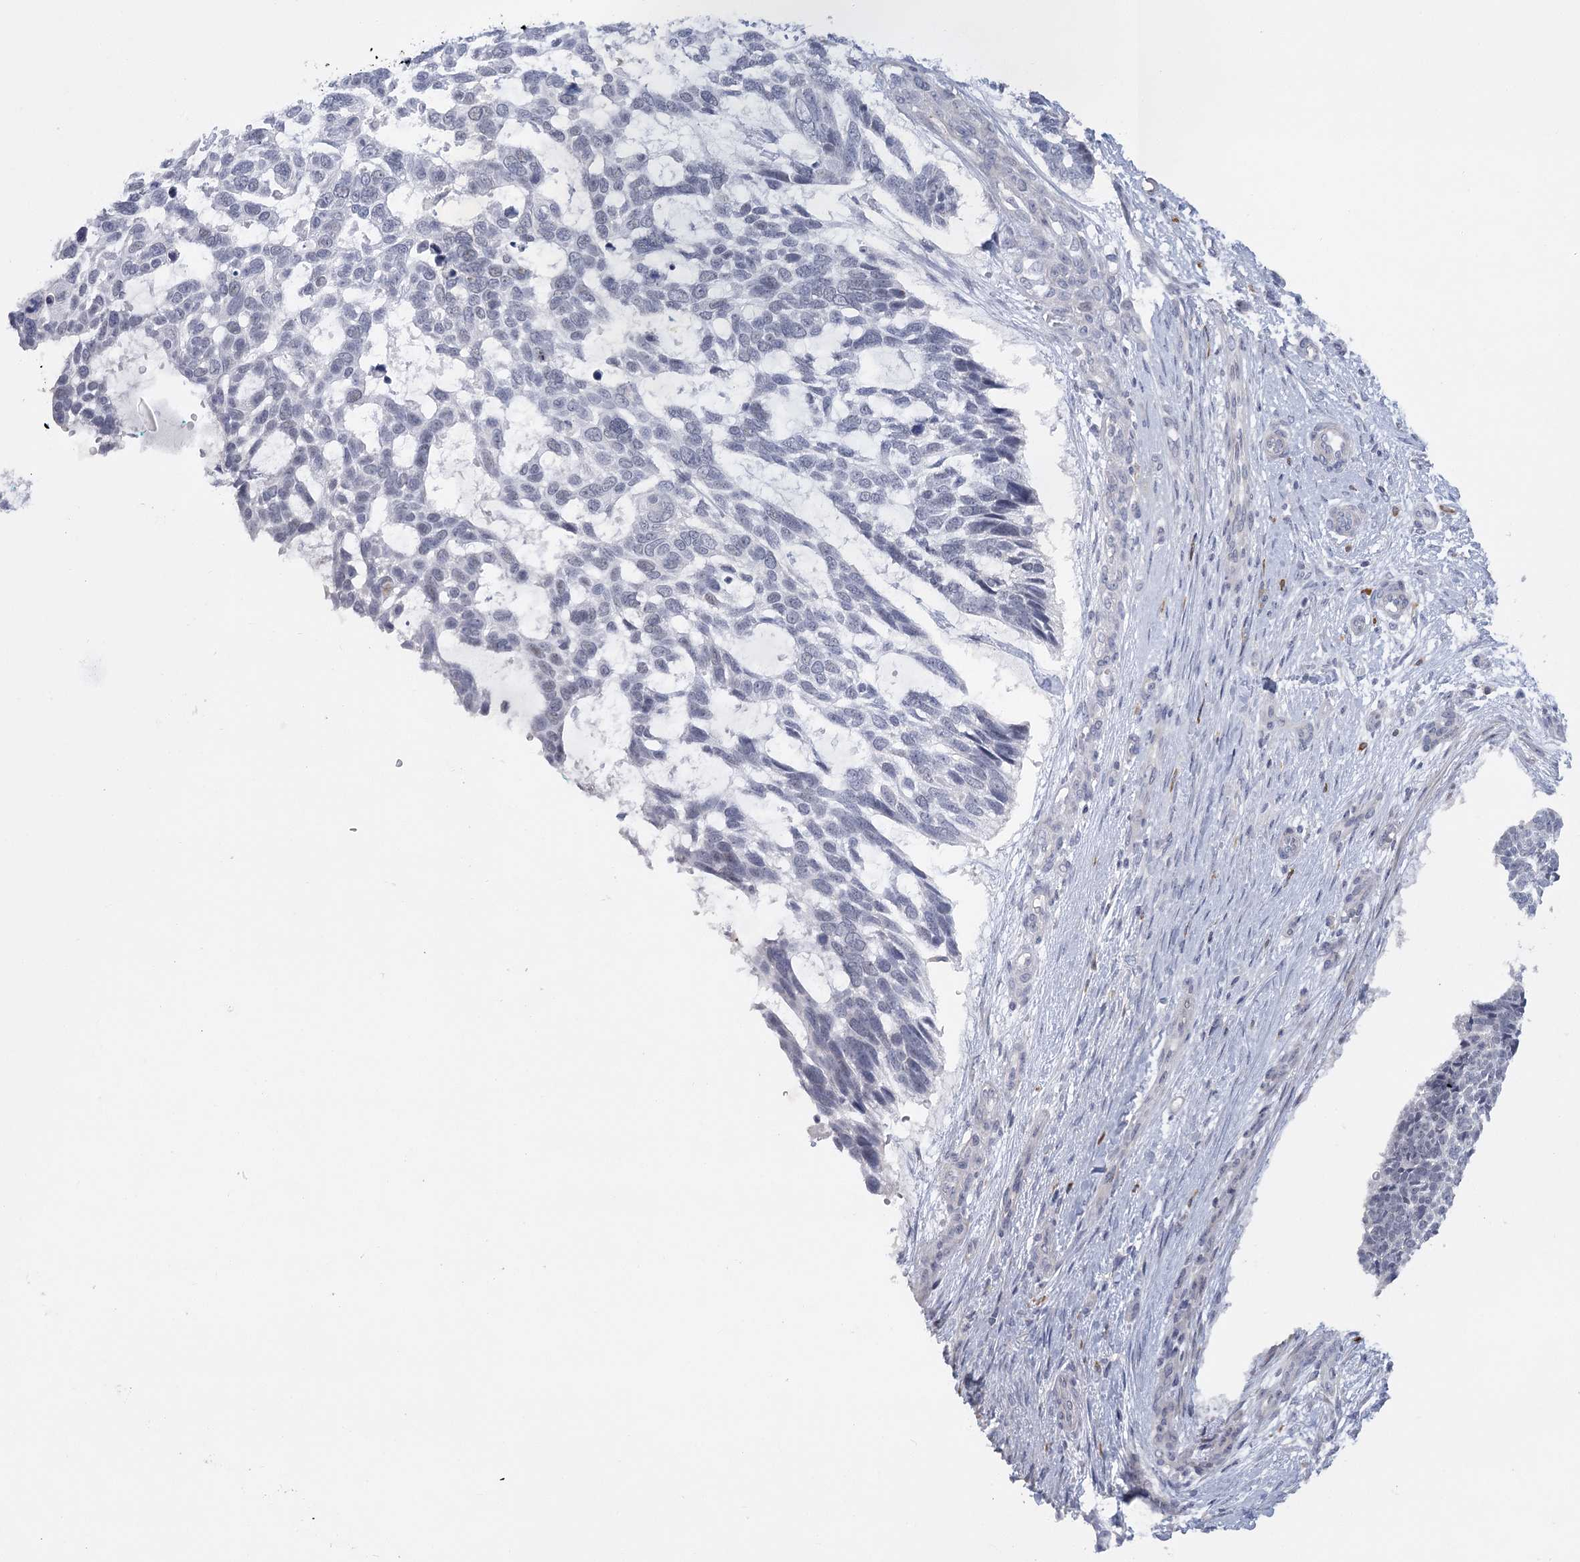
{"staining": {"intensity": "negative", "quantity": "none", "location": "none"}, "tissue": "skin cancer", "cell_type": "Tumor cells", "image_type": "cancer", "snomed": [{"axis": "morphology", "description": "Basal cell carcinoma"}, {"axis": "topography", "description": "Skin"}], "caption": "An immunohistochemistry image of skin cancer is shown. There is no staining in tumor cells of skin cancer. Nuclei are stained in blue.", "gene": "FAM76B", "patient": {"sex": "male", "age": 88}}